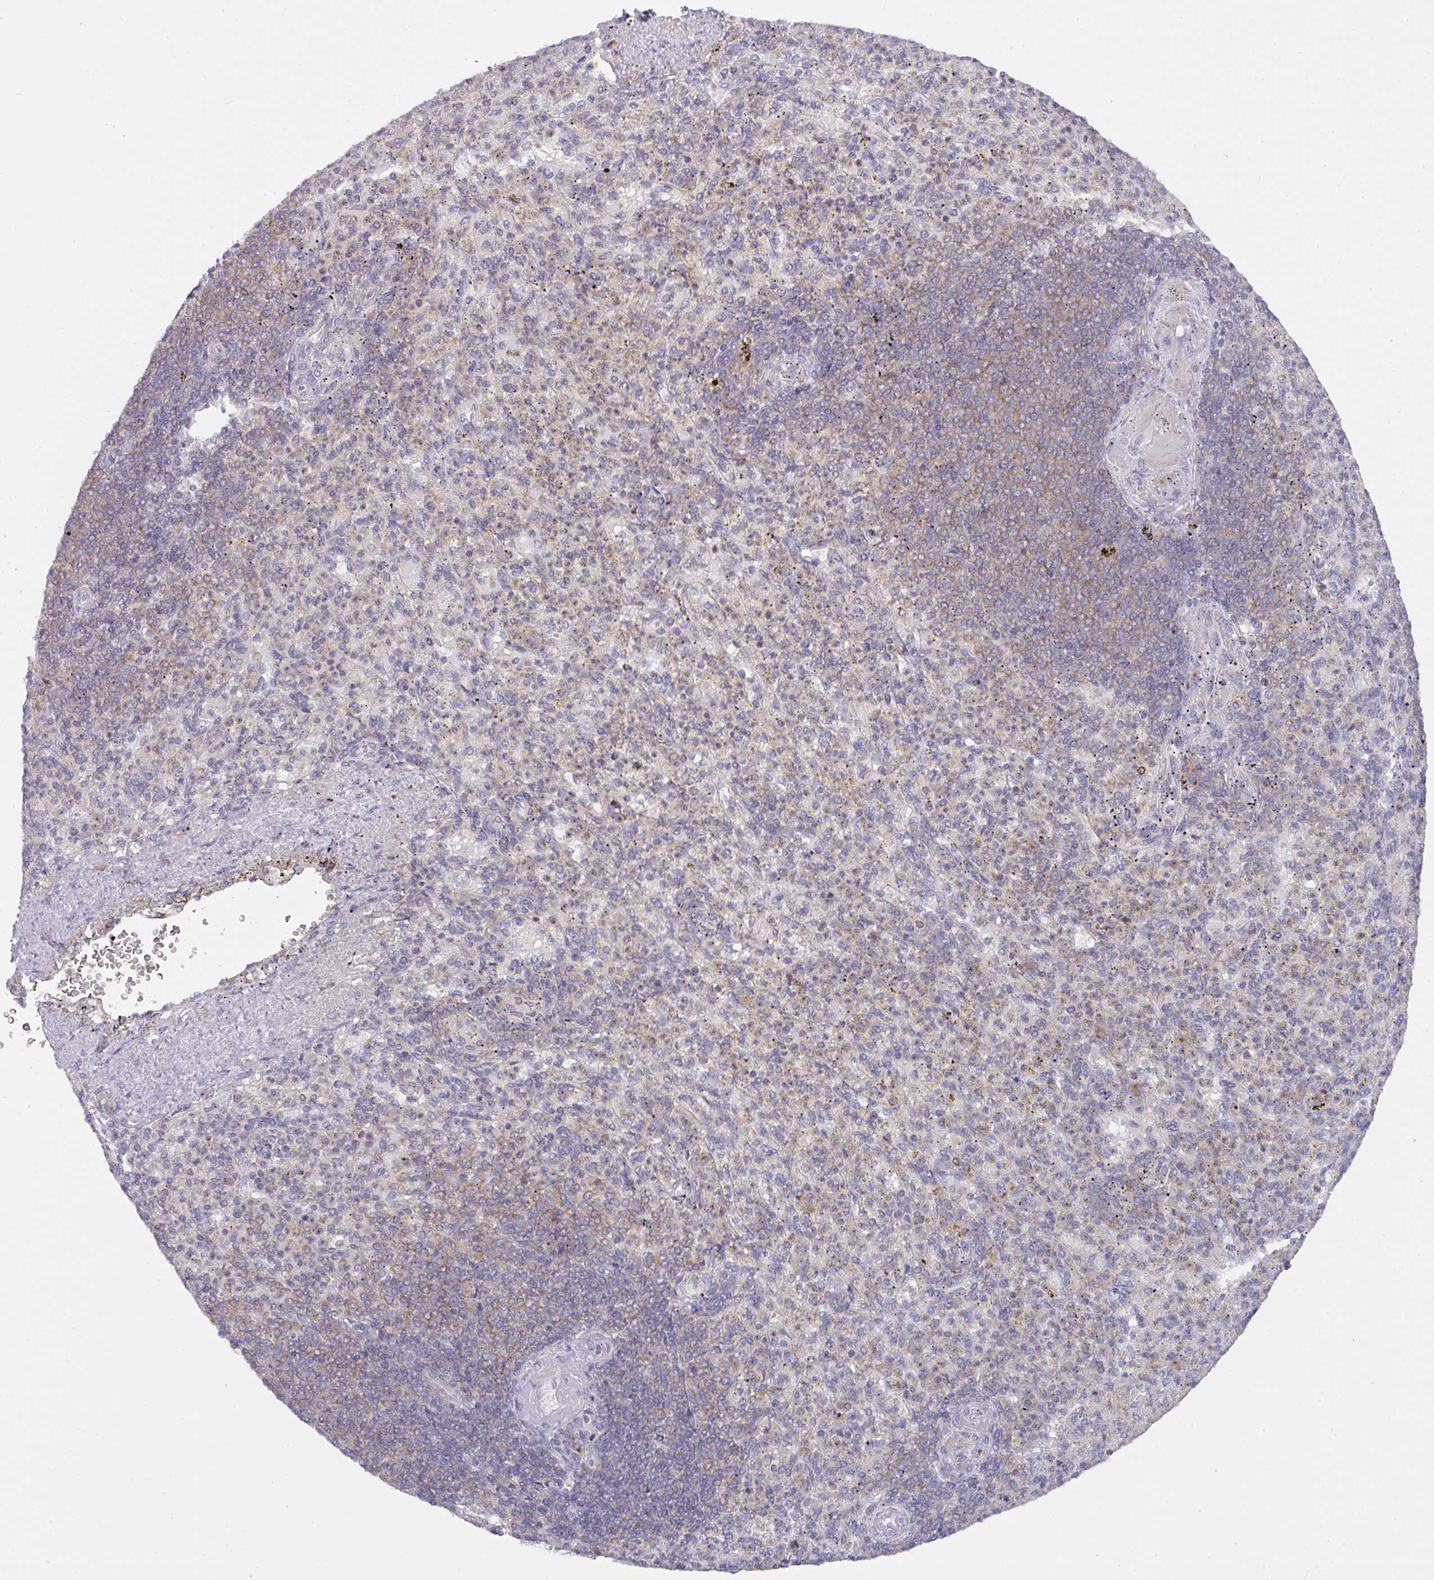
{"staining": {"intensity": "weak", "quantity": "<25%", "location": "cytoplasmic/membranous"}, "tissue": "spleen", "cell_type": "Cells in red pulp", "image_type": "normal", "snomed": [{"axis": "morphology", "description": "Normal tissue, NOS"}, {"axis": "topography", "description": "Spleen"}], "caption": "The IHC histopathology image has no significant staining in cells in red pulp of spleen.", "gene": "VTI1A", "patient": {"sex": "female", "age": 74}}